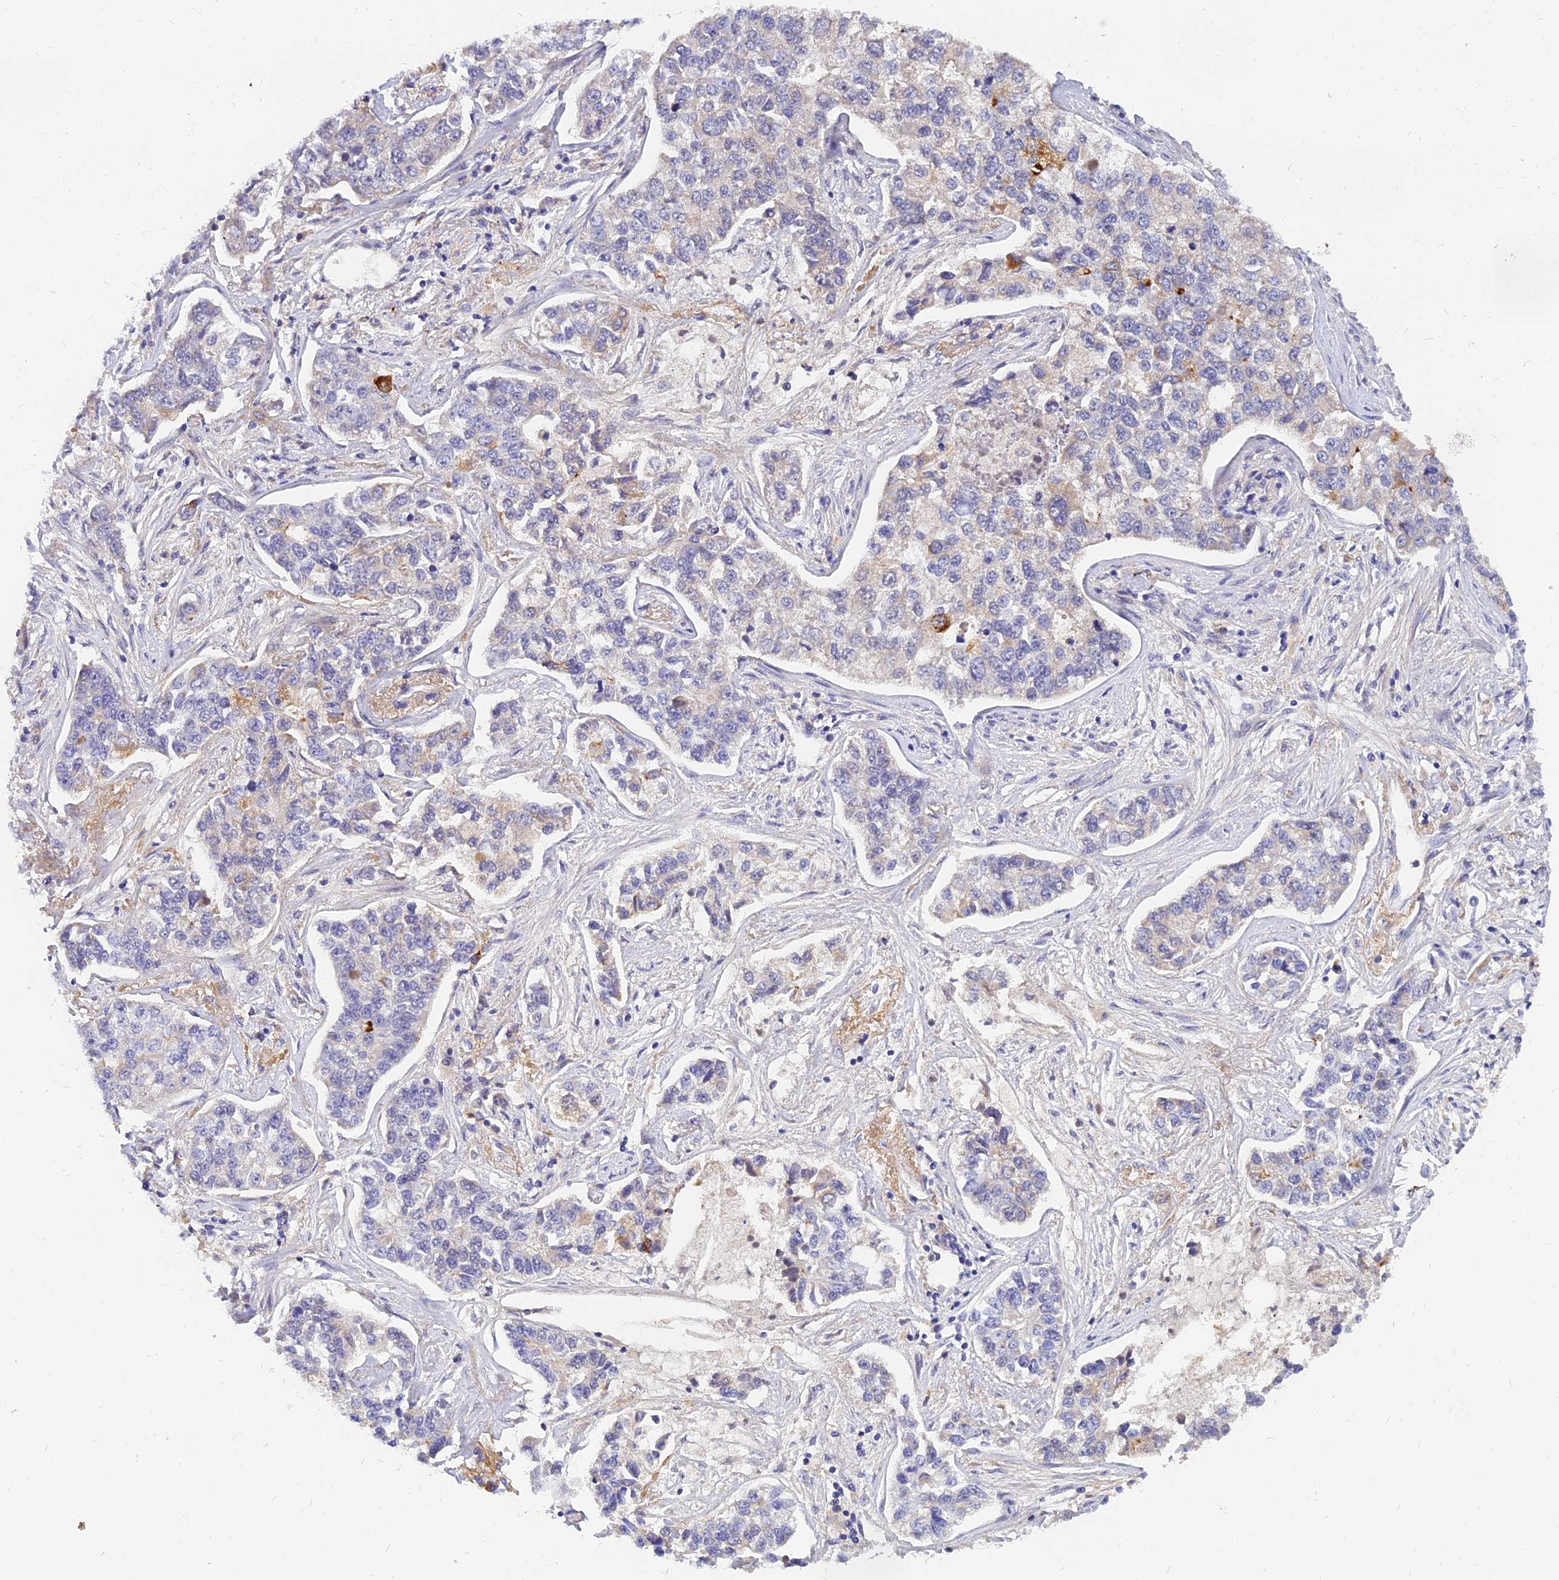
{"staining": {"intensity": "weak", "quantity": "<25%", "location": "cytoplasmic/membranous"}, "tissue": "lung cancer", "cell_type": "Tumor cells", "image_type": "cancer", "snomed": [{"axis": "morphology", "description": "Adenocarcinoma, NOS"}, {"axis": "topography", "description": "Lung"}], "caption": "This is an IHC micrograph of lung cancer. There is no staining in tumor cells.", "gene": "ANKS4B", "patient": {"sex": "male", "age": 49}}